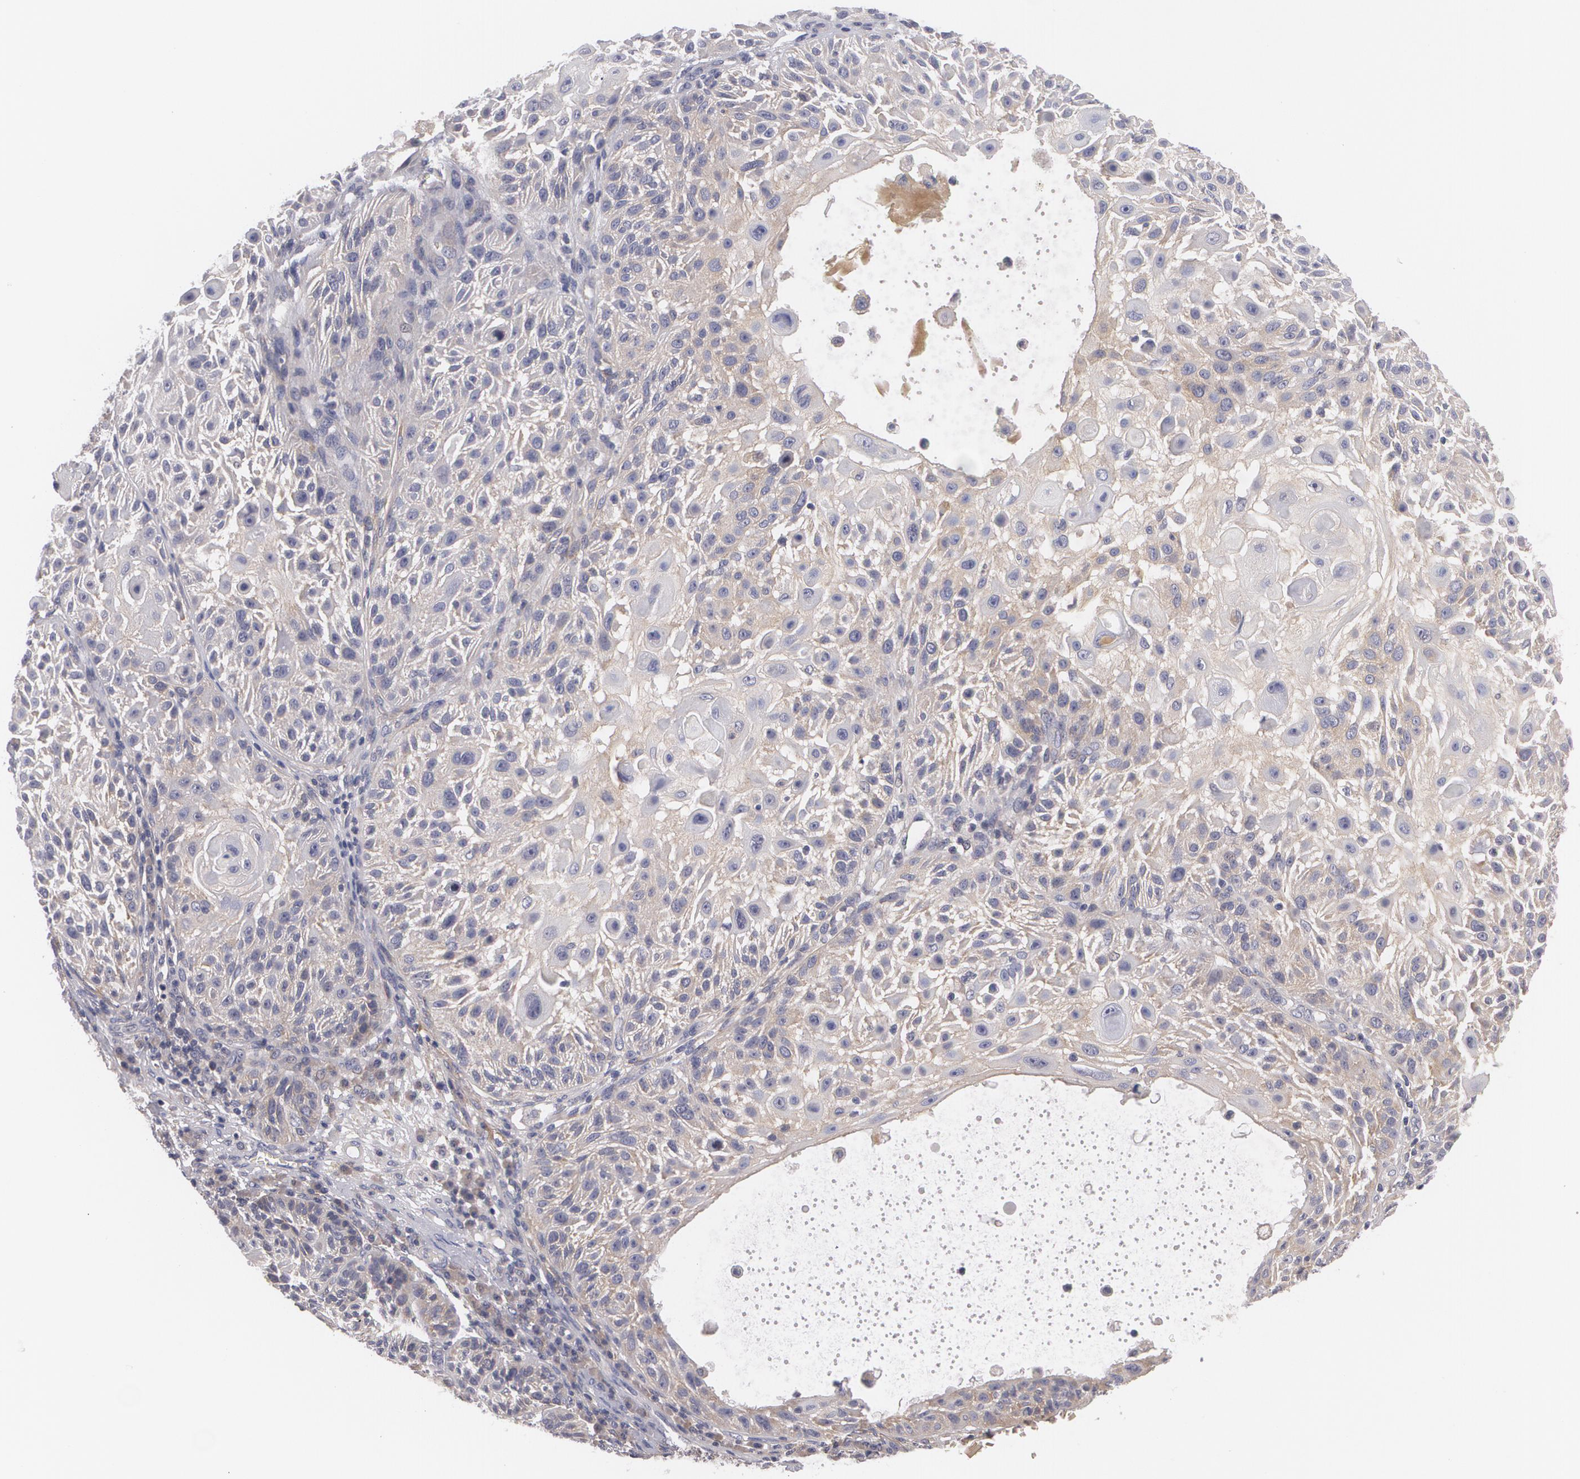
{"staining": {"intensity": "weak", "quantity": "<25%", "location": "cytoplasmic/membranous"}, "tissue": "skin cancer", "cell_type": "Tumor cells", "image_type": "cancer", "snomed": [{"axis": "morphology", "description": "Squamous cell carcinoma, NOS"}, {"axis": "topography", "description": "Skin"}], "caption": "This is an immunohistochemistry (IHC) histopathology image of skin squamous cell carcinoma. There is no expression in tumor cells.", "gene": "CASK", "patient": {"sex": "female", "age": 89}}